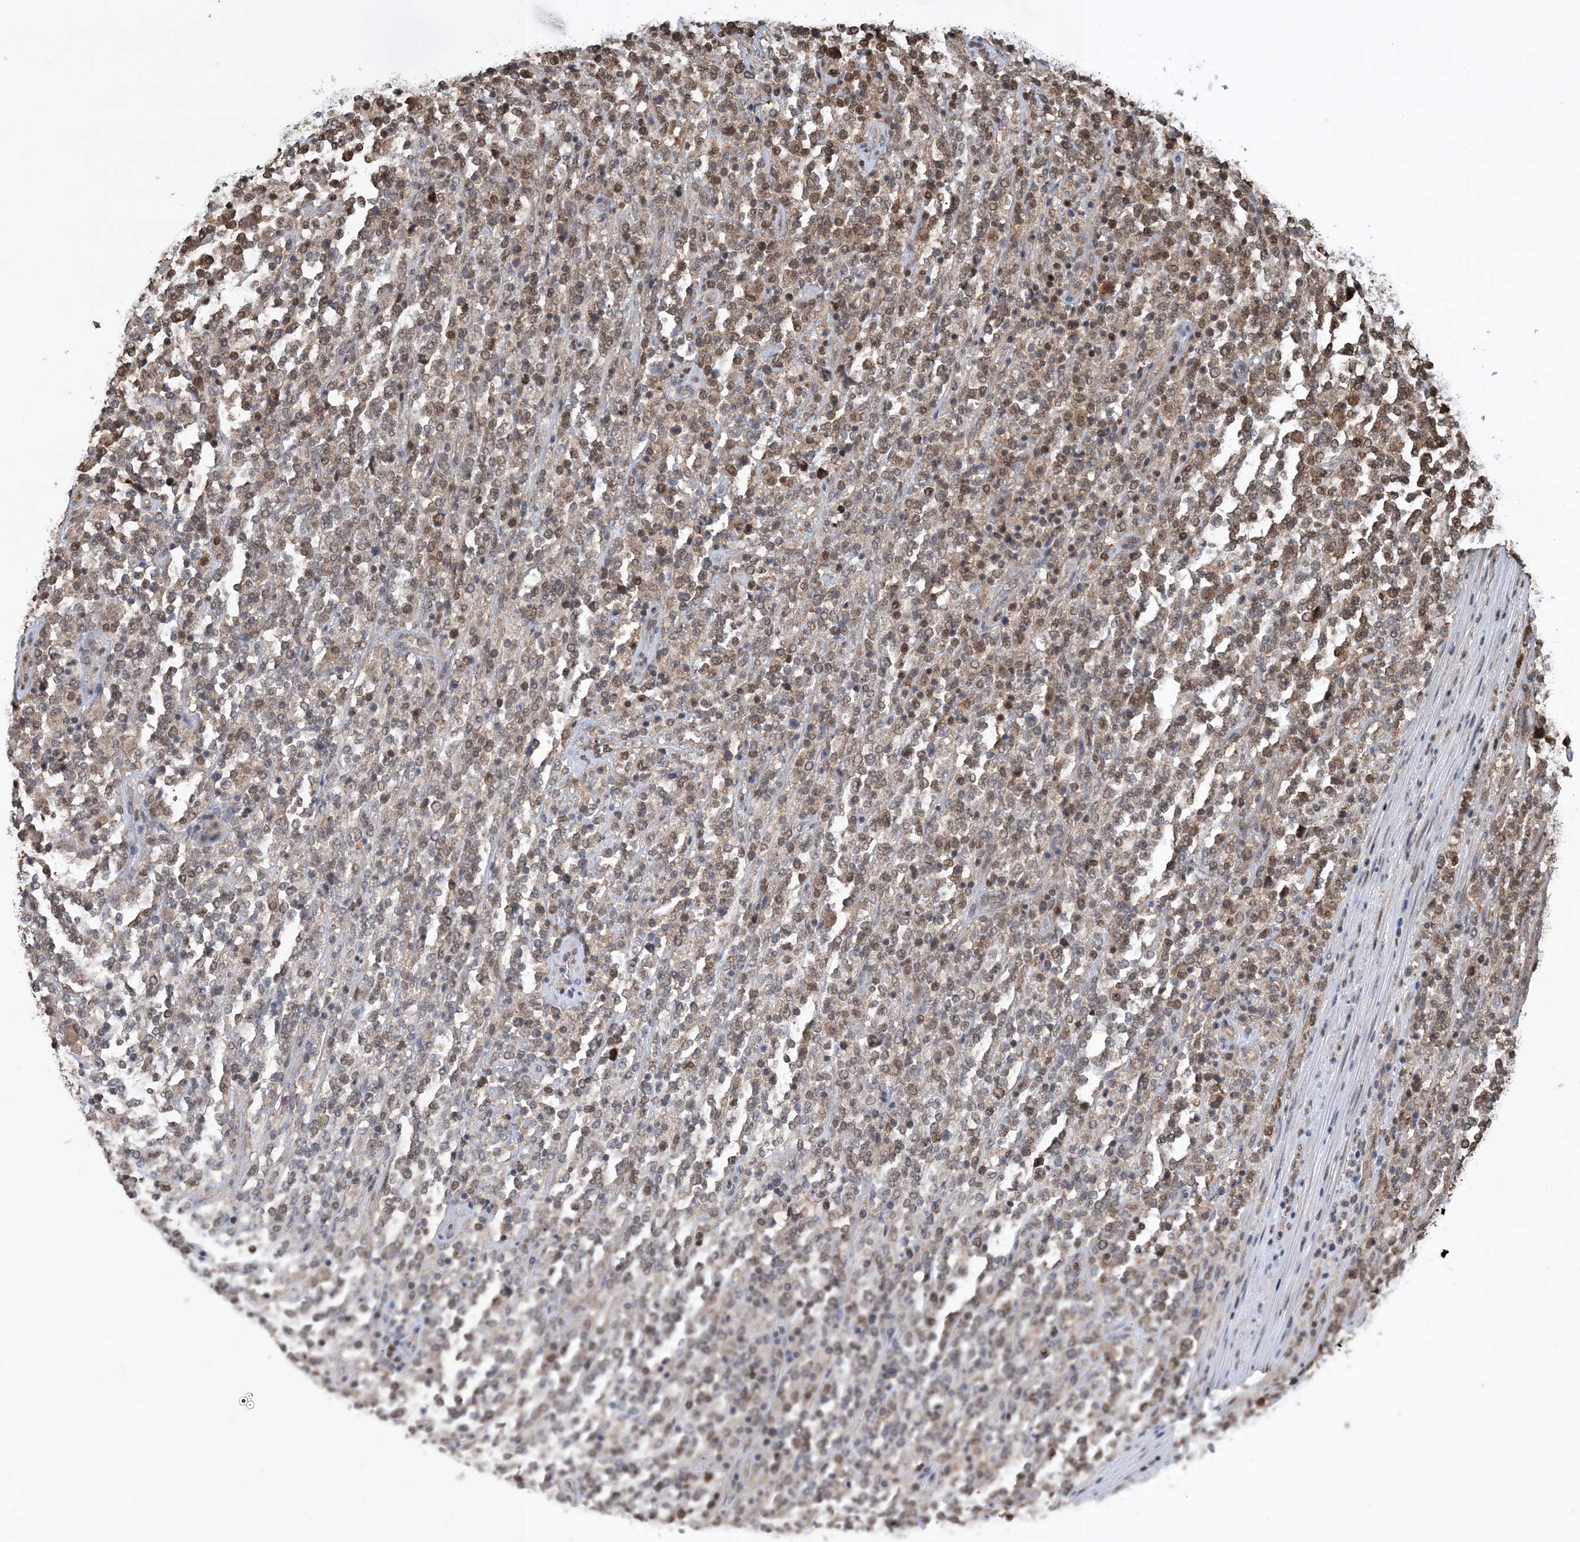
{"staining": {"intensity": "weak", "quantity": ">75%", "location": "nuclear"}, "tissue": "lymphoma", "cell_type": "Tumor cells", "image_type": "cancer", "snomed": [{"axis": "morphology", "description": "Malignant lymphoma, non-Hodgkin's type, High grade"}, {"axis": "topography", "description": "Soft tissue"}], "caption": "Immunohistochemistry histopathology image of neoplastic tissue: human lymphoma stained using IHC shows low levels of weak protein expression localized specifically in the nuclear of tumor cells, appearing as a nuclear brown color.", "gene": "HSPA1A", "patient": {"sex": "male", "age": 18}}